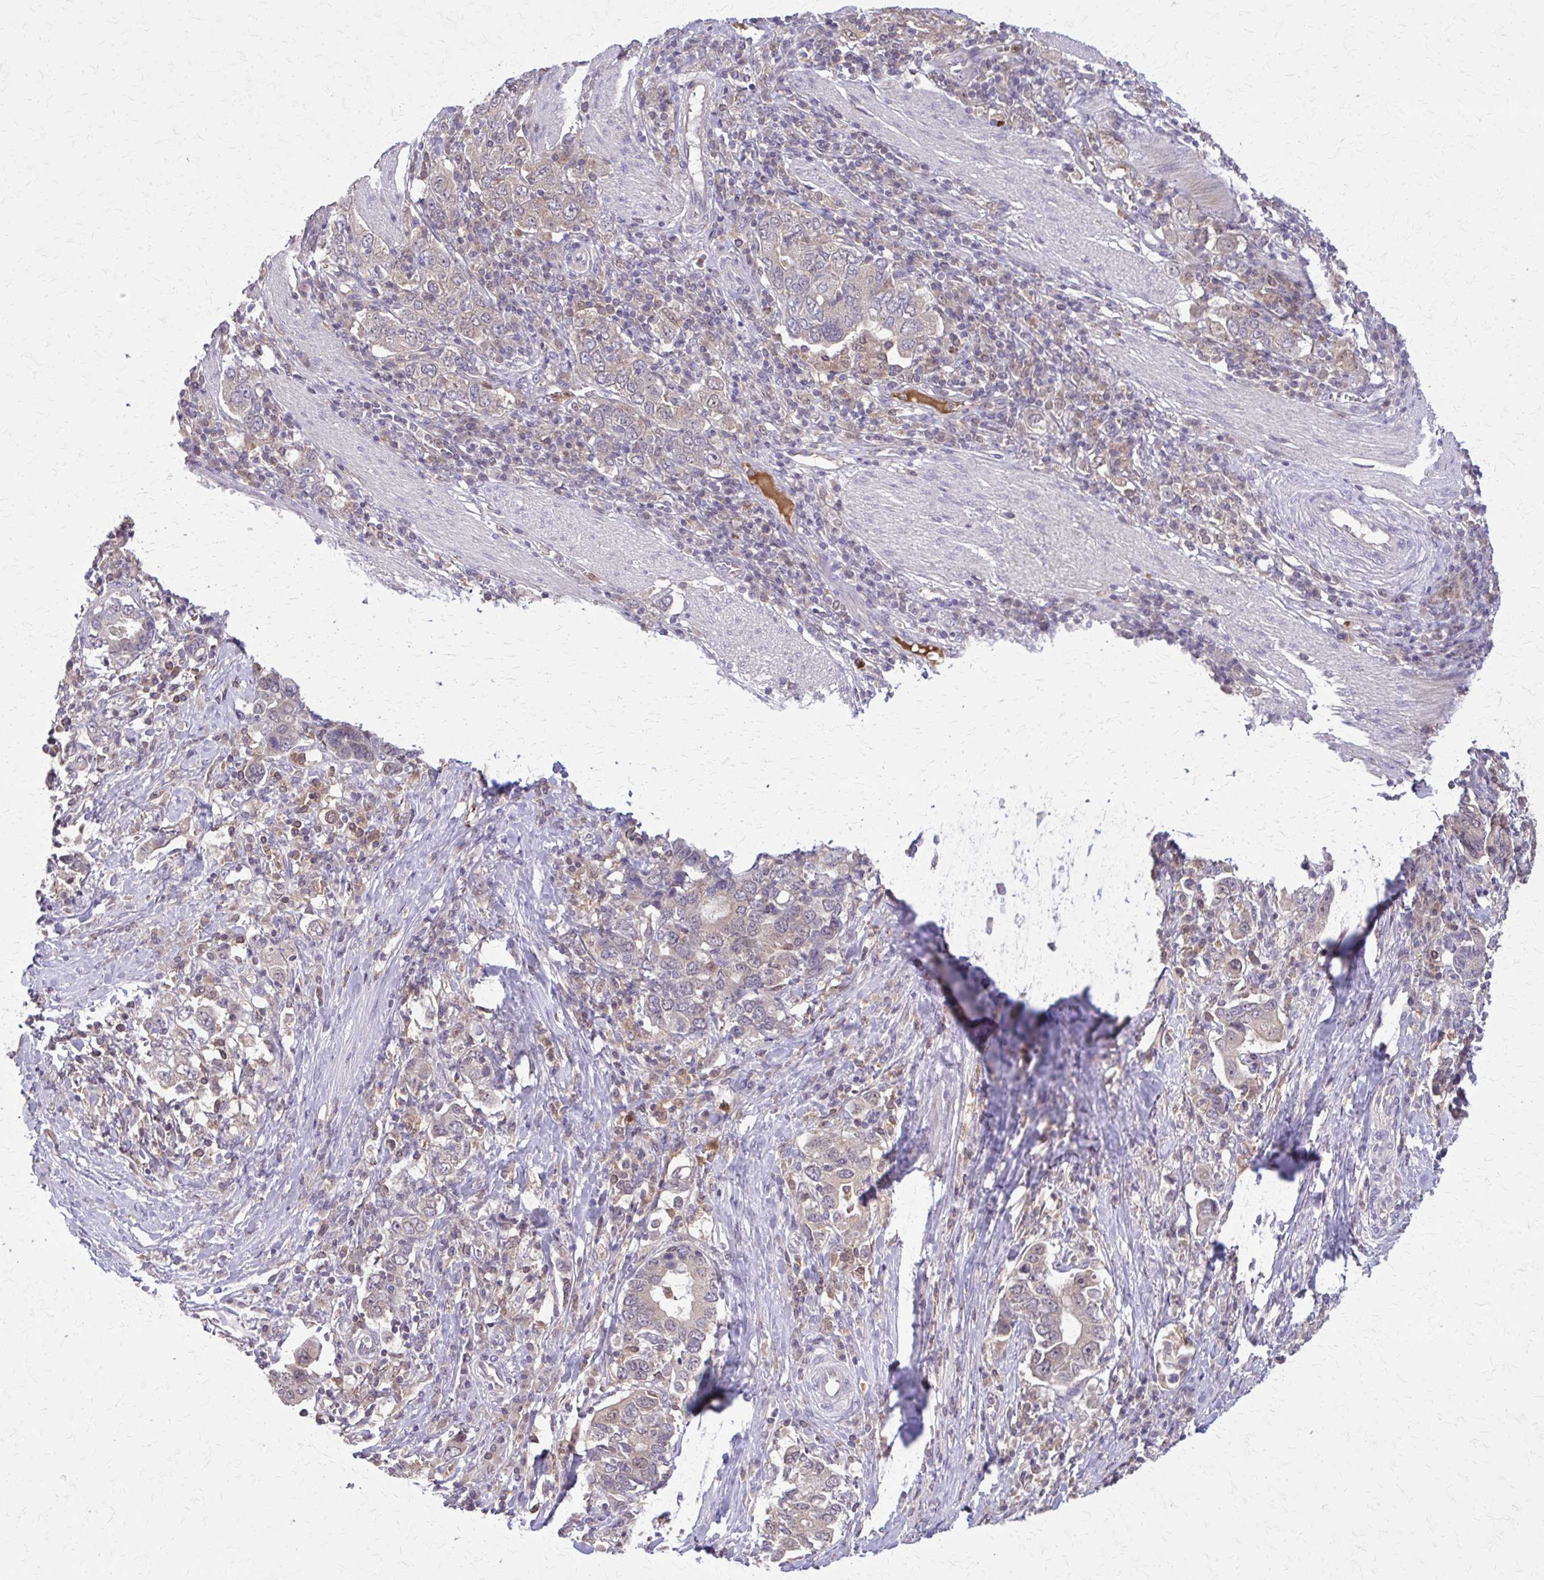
{"staining": {"intensity": "weak", "quantity": "<25%", "location": "cytoplasmic/membranous"}, "tissue": "stomach cancer", "cell_type": "Tumor cells", "image_type": "cancer", "snomed": [{"axis": "morphology", "description": "Adenocarcinoma, NOS"}, {"axis": "topography", "description": "Stomach, upper"}, {"axis": "topography", "description": "Stomach"}], "caption": "Immunohistochemistry (IHC) image of neoplastic tissue: human stomach cancer stained with DAB shows no significant protein positivity in tumor cells. Brightfield microscopy of immunohistochemistry (IHC) stained with DAB (brown) and hematoxylin (blue), captured at high magnification.", "gene": "NRBF2", "patient": {"sex": "male", "age": 62}}